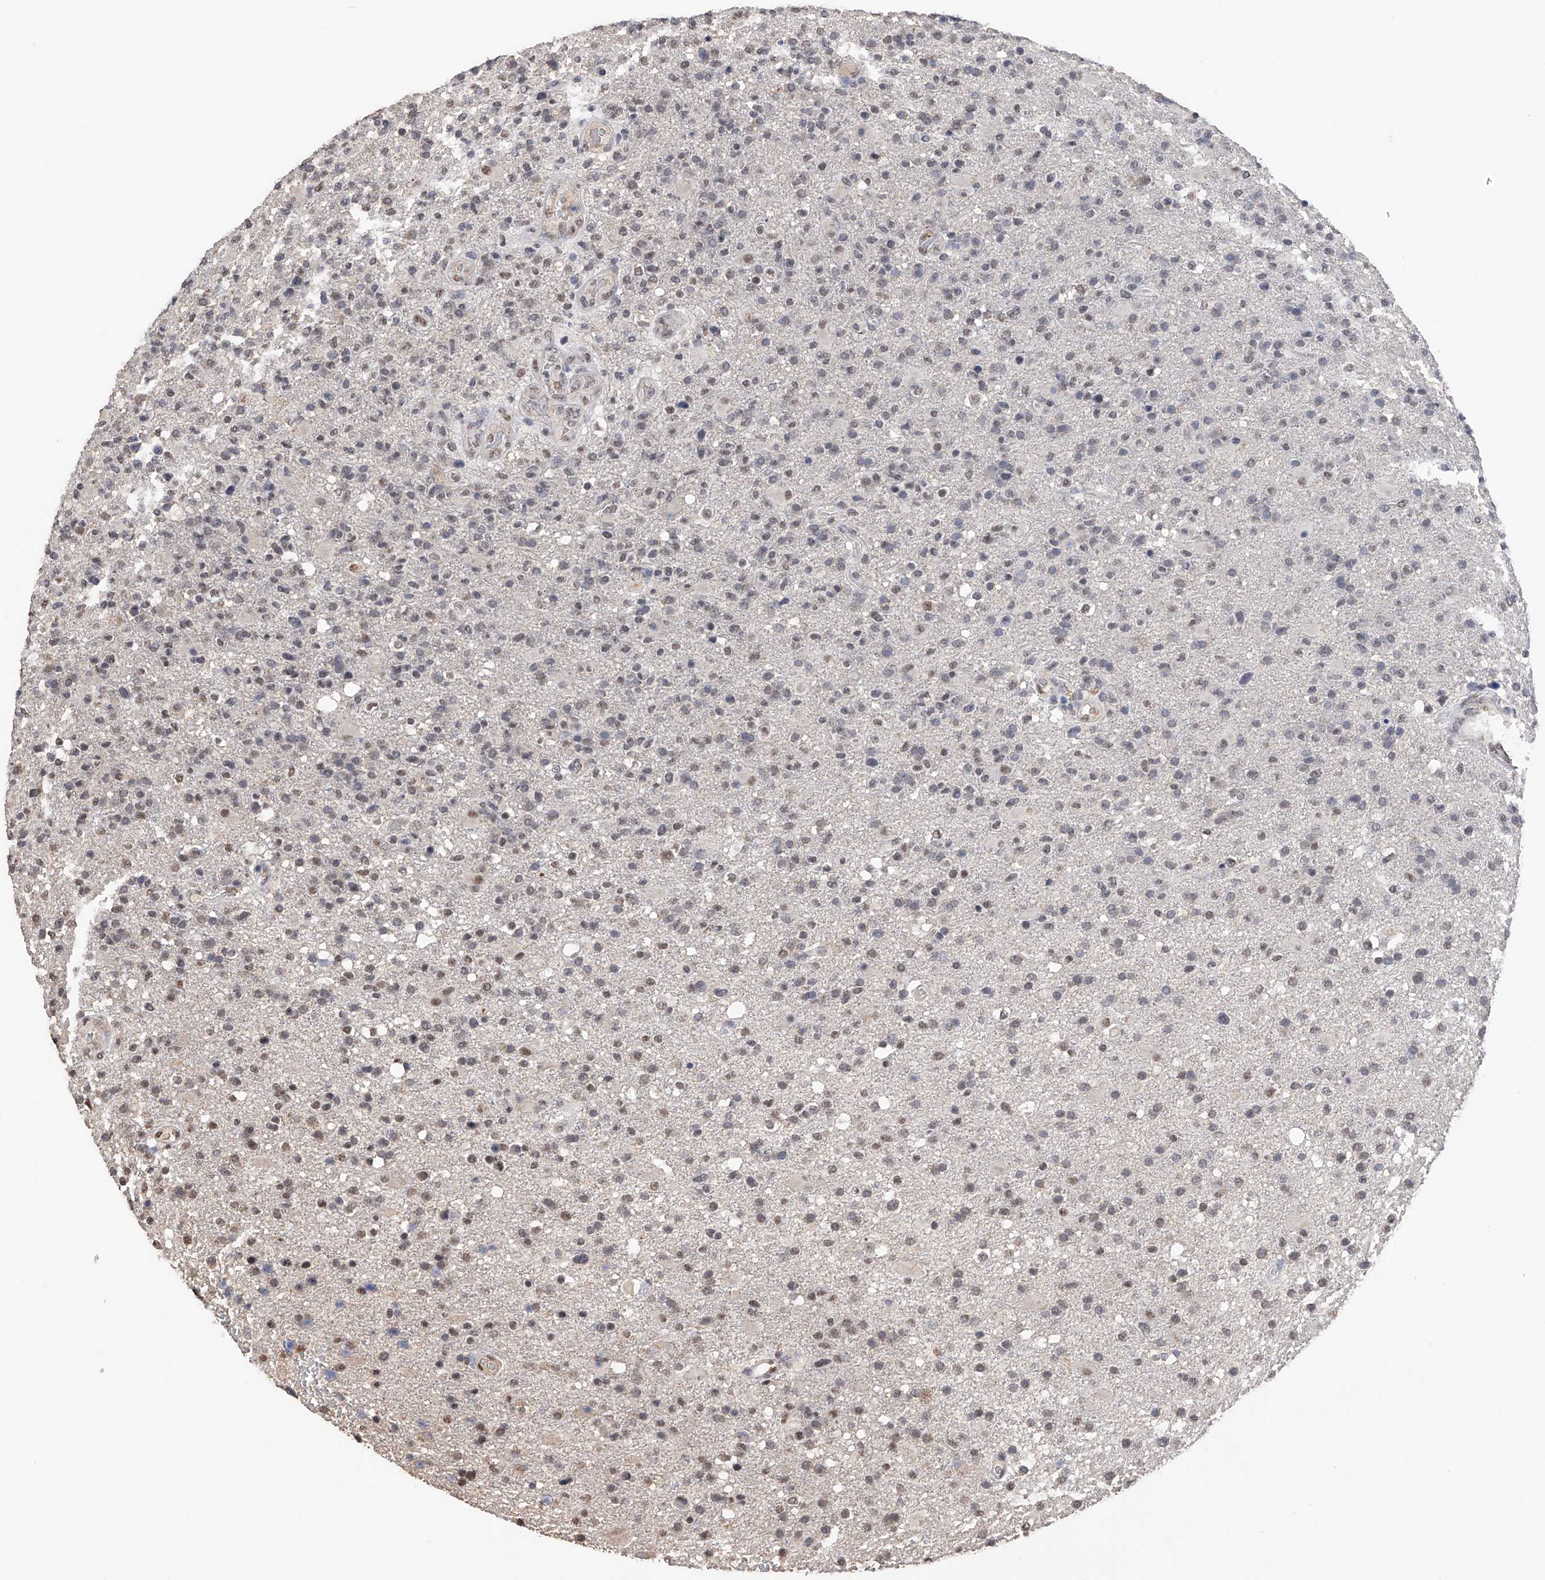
{"staining": {"intensity": "weak", "quantity": "25%-75%", "location": "nuclear"}, "tissue": "glioma", "cell_type": "Tumor cells", "image_type": "cancer", "snomed": [{"axis": "morphology", "description": "Glioma, malignant, High grade"}, {"axis": "topography", "description": "Brain"}], "caption": "This is an image of immunohistochemistry (IHC) staining of high-grade glioma (malignant), which shows weak positivity in the nuclear of tumor cells.", "gene": "DMAP1", "patient": {"sex": "male", "age": 72}}